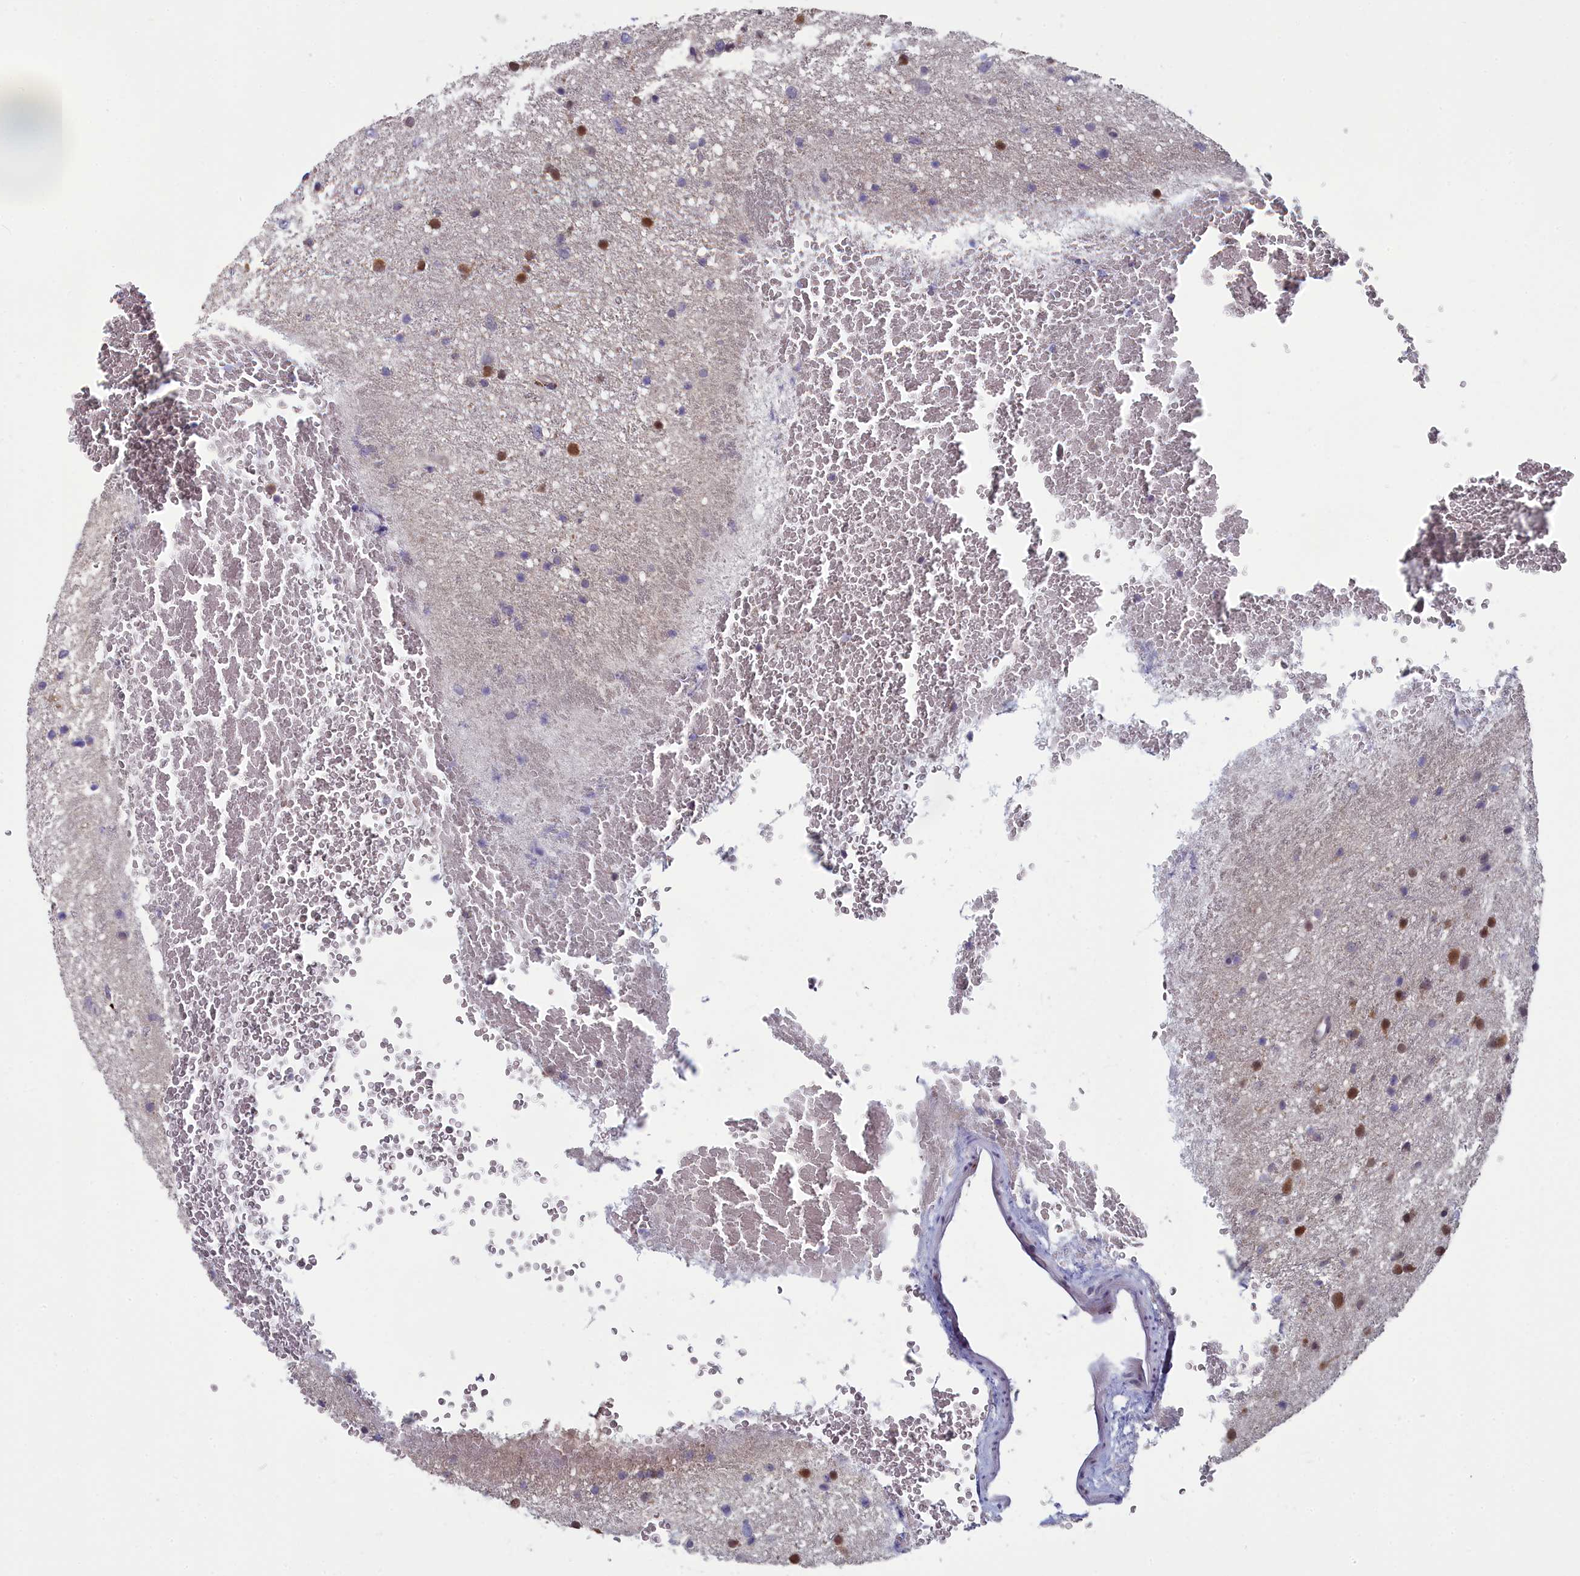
{"staining": {"intensity": "moderate", "quantity": "25%-75%", "location": "nuclear"}, "tissue": "glioma", "cell_type": "Tumor cells", "image_type": "cancer", "snomed": [{"axis": "morphology", "description": "Glioma, malignant, Low grade"}, {"axis": "topography", "description": "Cerebral cortex"}], "caption": "Malignant glioma (low-grade) tissue demonstrates moderate nuclear positivity in about 25%-75% of tumor cells, visualized by immunohistochemistry.", "gene": "MRI1", "patient": {"sex": "female", "age": 39}}